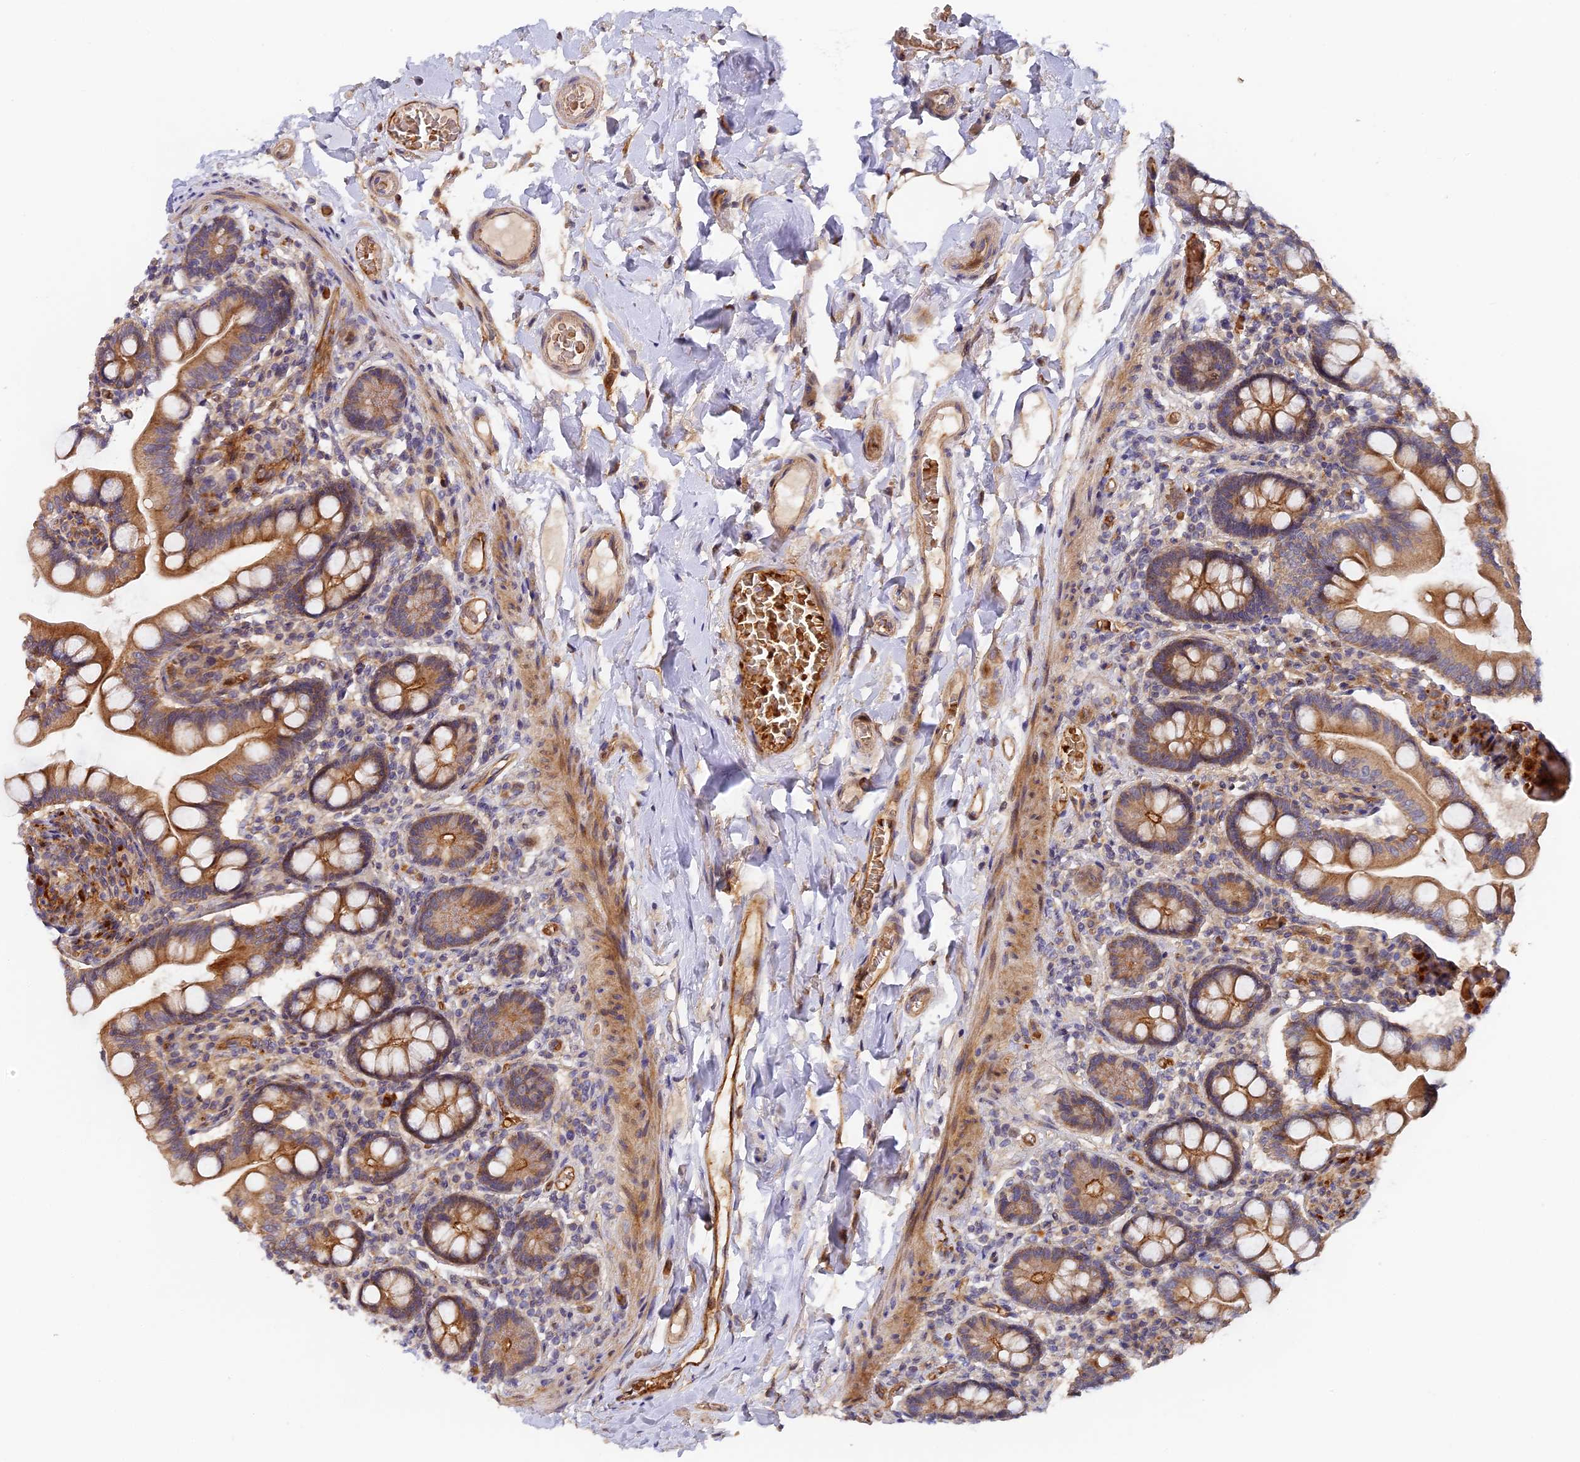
{"staining": {"intensity": "moderate", "quantity": ">75%", "location": "cytoplasmic/membranous"}, "tissue": "small intestine", "cell_type": "Glandular cells", "image_type": "normal", "snomed": [{"axis": "morphology", "description": "Normal tissue, NOS"}, {"axis": "topography", "description": "Small intestine"}], "caption": "Immunohistochemistry image of unremarkable human small intestine stained for a protein (brown), which reveals medium levels of moderate cytoplasmic/membranous staining in about >75% of glandular cells.", "gene": "MISP3", "patient": {"sex": "female", "age": 64}}